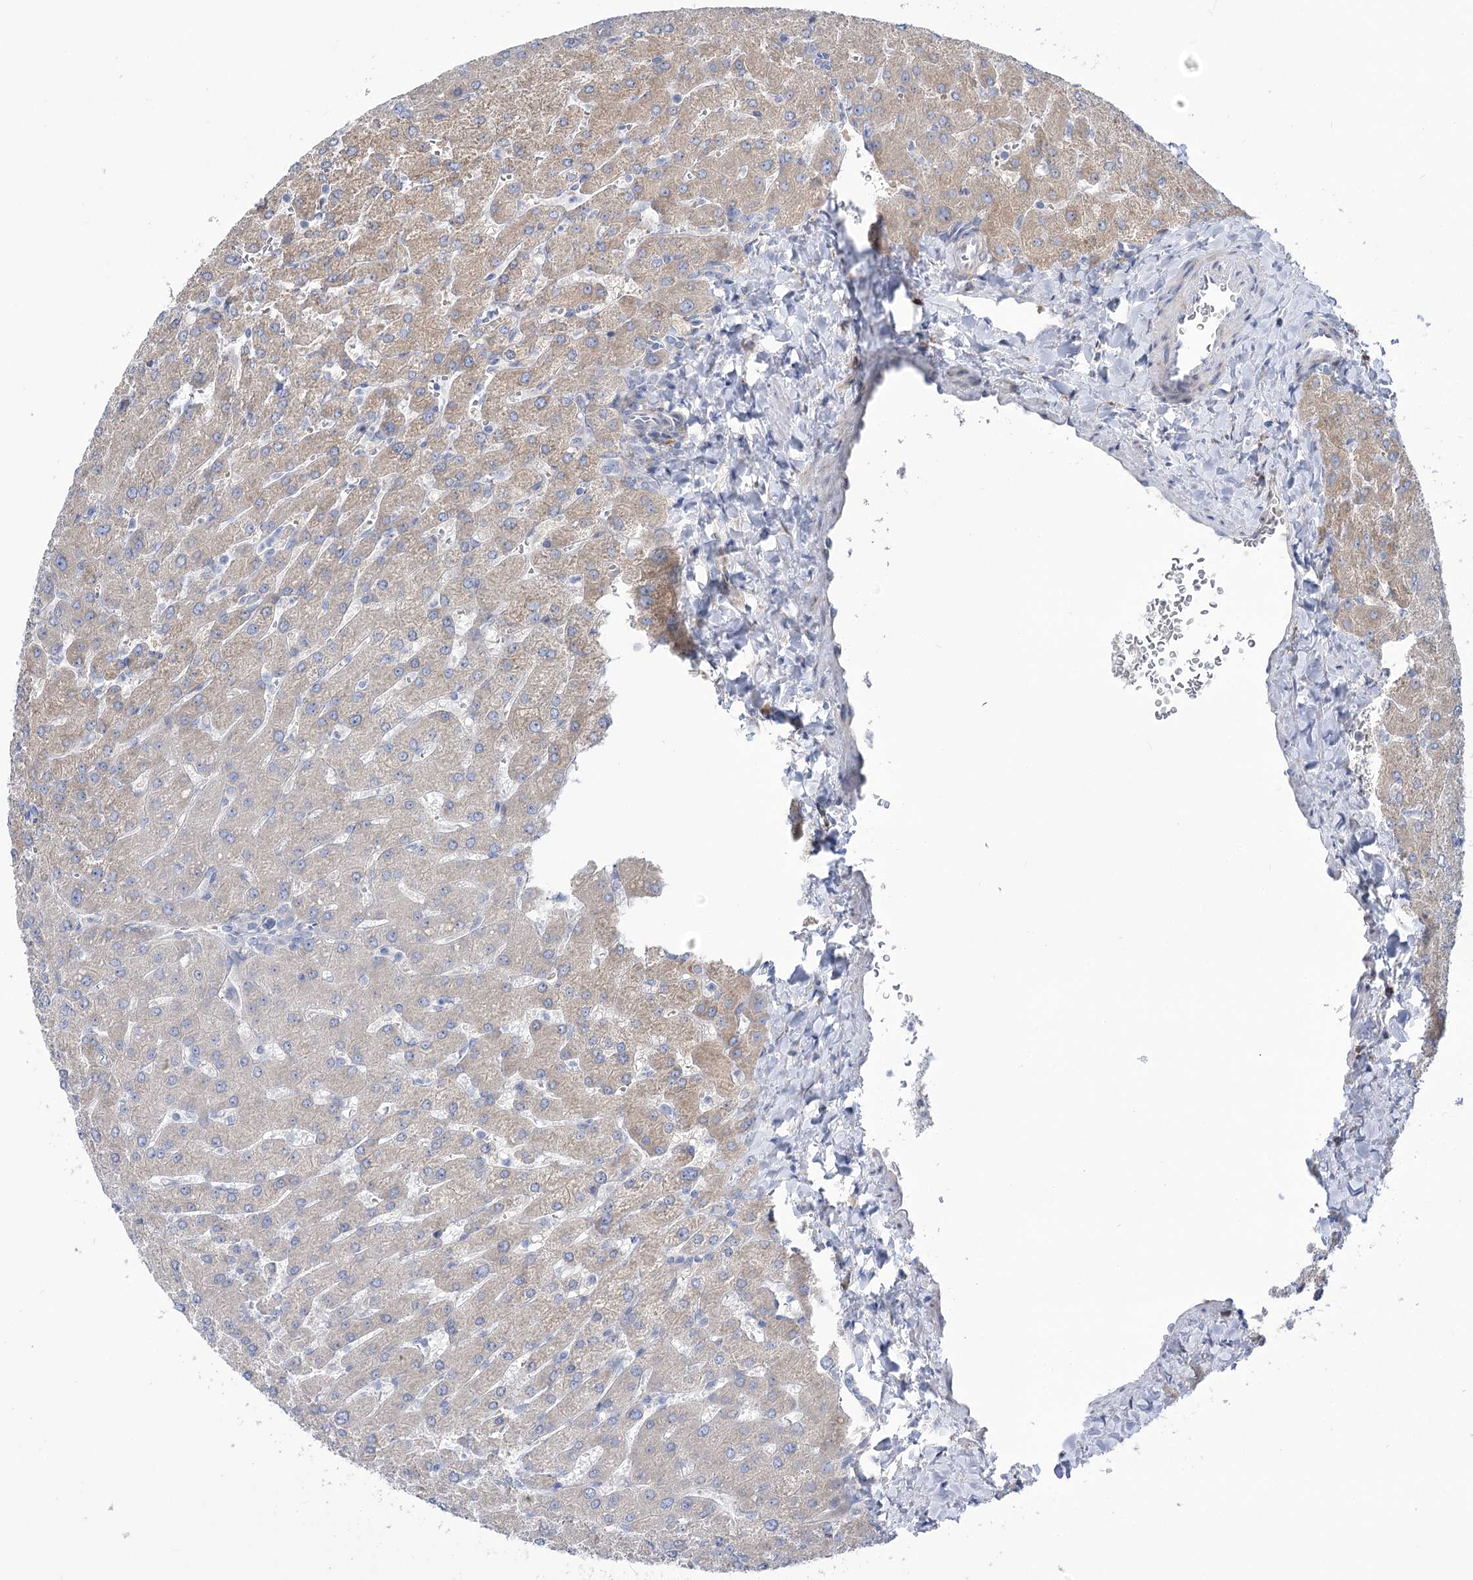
{"staining": {"intensity": "negative", "quantity": "none", "location": "none"}, "tissue": "liver", "cell_type": "Cholangiocytes", "image_type": "normal", "snomed": [{"axis": "morphology", "description": "Normal tissue, NOS"}, {"axis": "topography", "description": "Liver"}], "caption": "DAB immunohistochemical staining of unremarkable human liver displays no significant positivity in cholangiocytes.", "gene": "STT3B", "patient": {"sex": "male", "age": 55}}